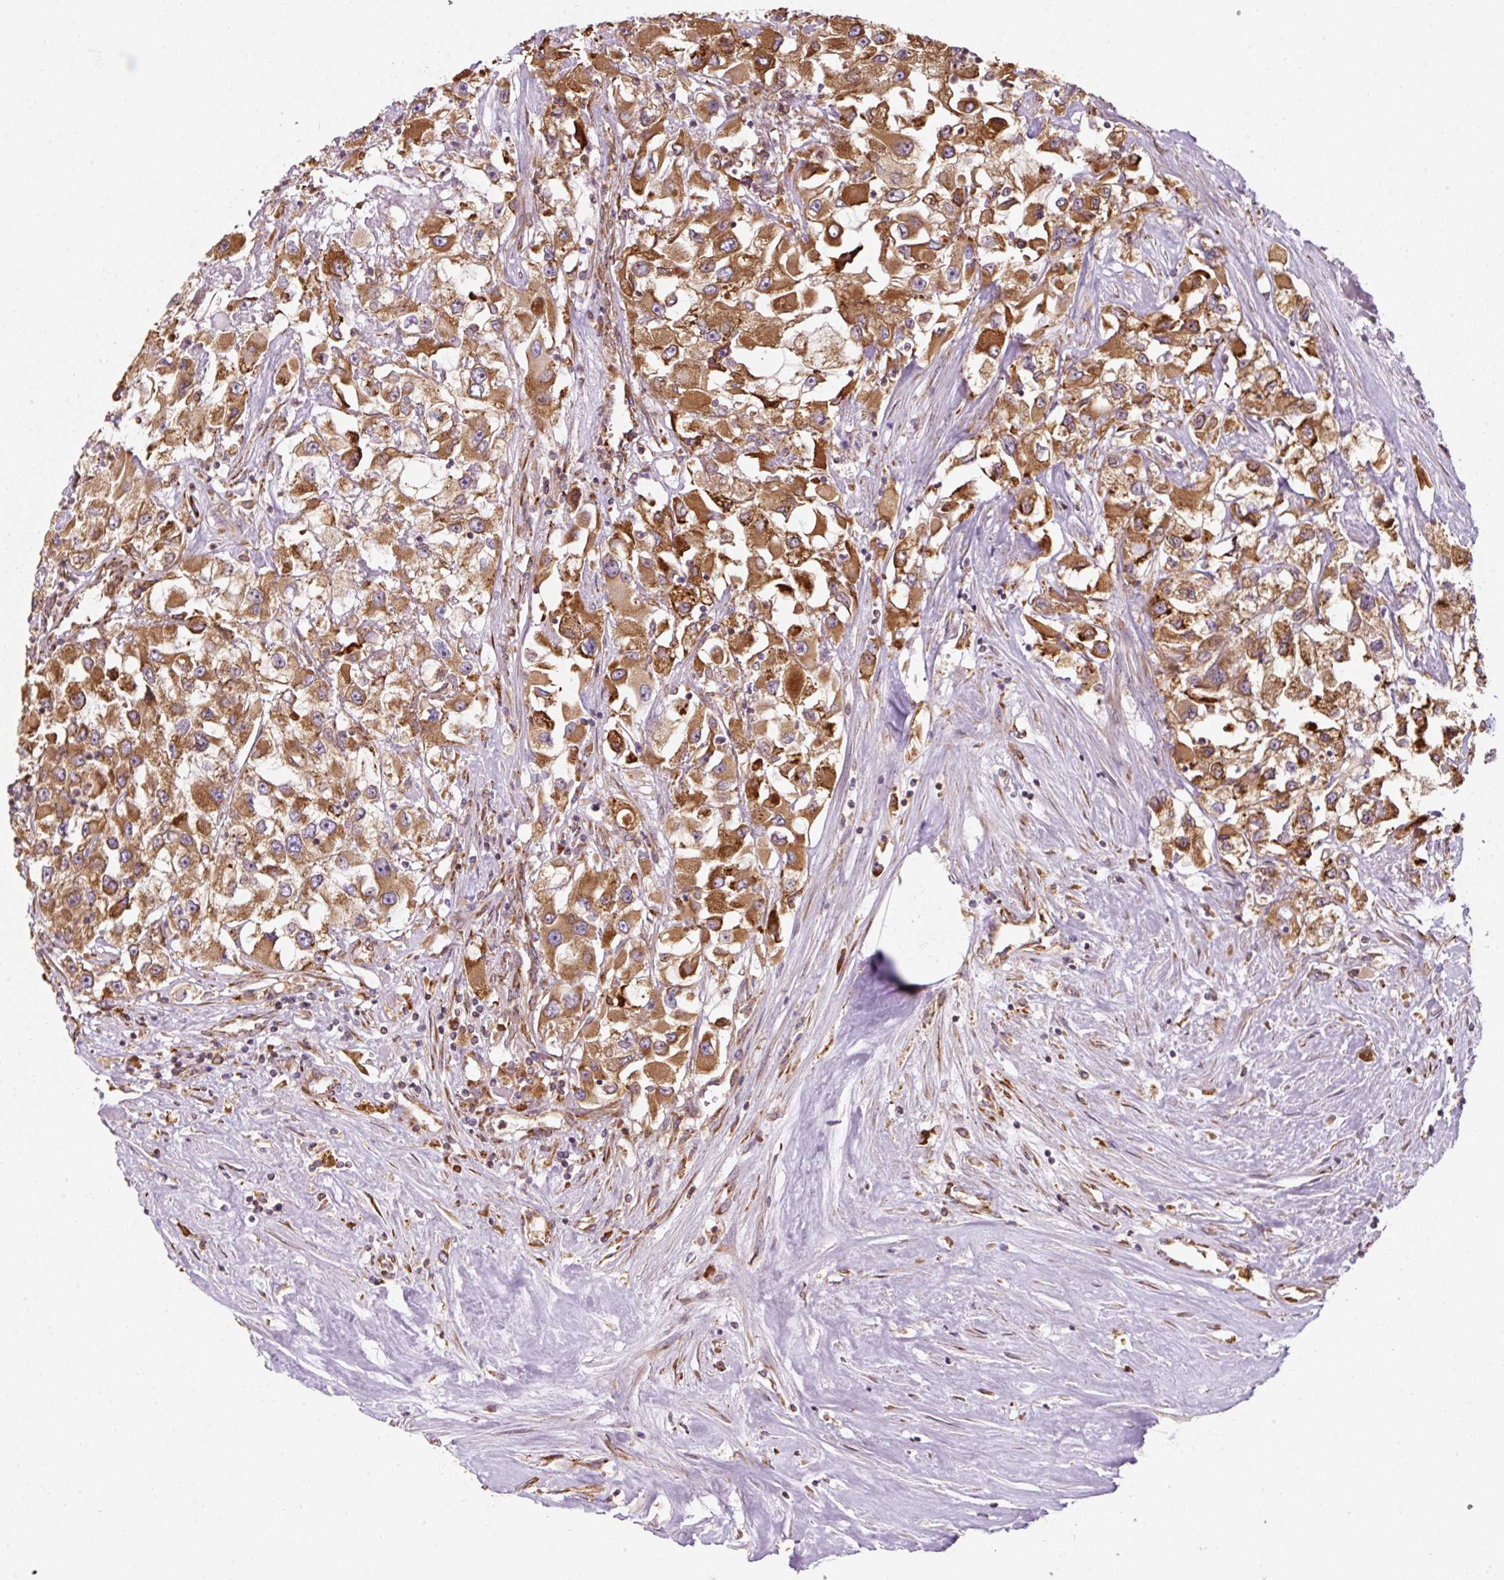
{"staining": {"intensity": "strong", "quantity": ">75%", "location": "cytoplasmic/membranous"}, "tissue": "renal cancer", "cell_type": "Tumor cells", "image_type": "cancer", "snomed": [{"axis": "morphology", "description": "Adenocarcinoma, NOS"}, {"axis": "topography", "description": "Kidney"}], "caption": "Protein analysis of renal adenocarcinoma tissue displays strong cytoplasmic/membranous staining in approximately >75% of tumor cells. The staining is performed using DAB brown chromogen to label protein expression. The nuclei are counter-stained blue using hematoxylin.", "gene": "PRKCSH", "patient": {"sex": "female", "age": 52}}